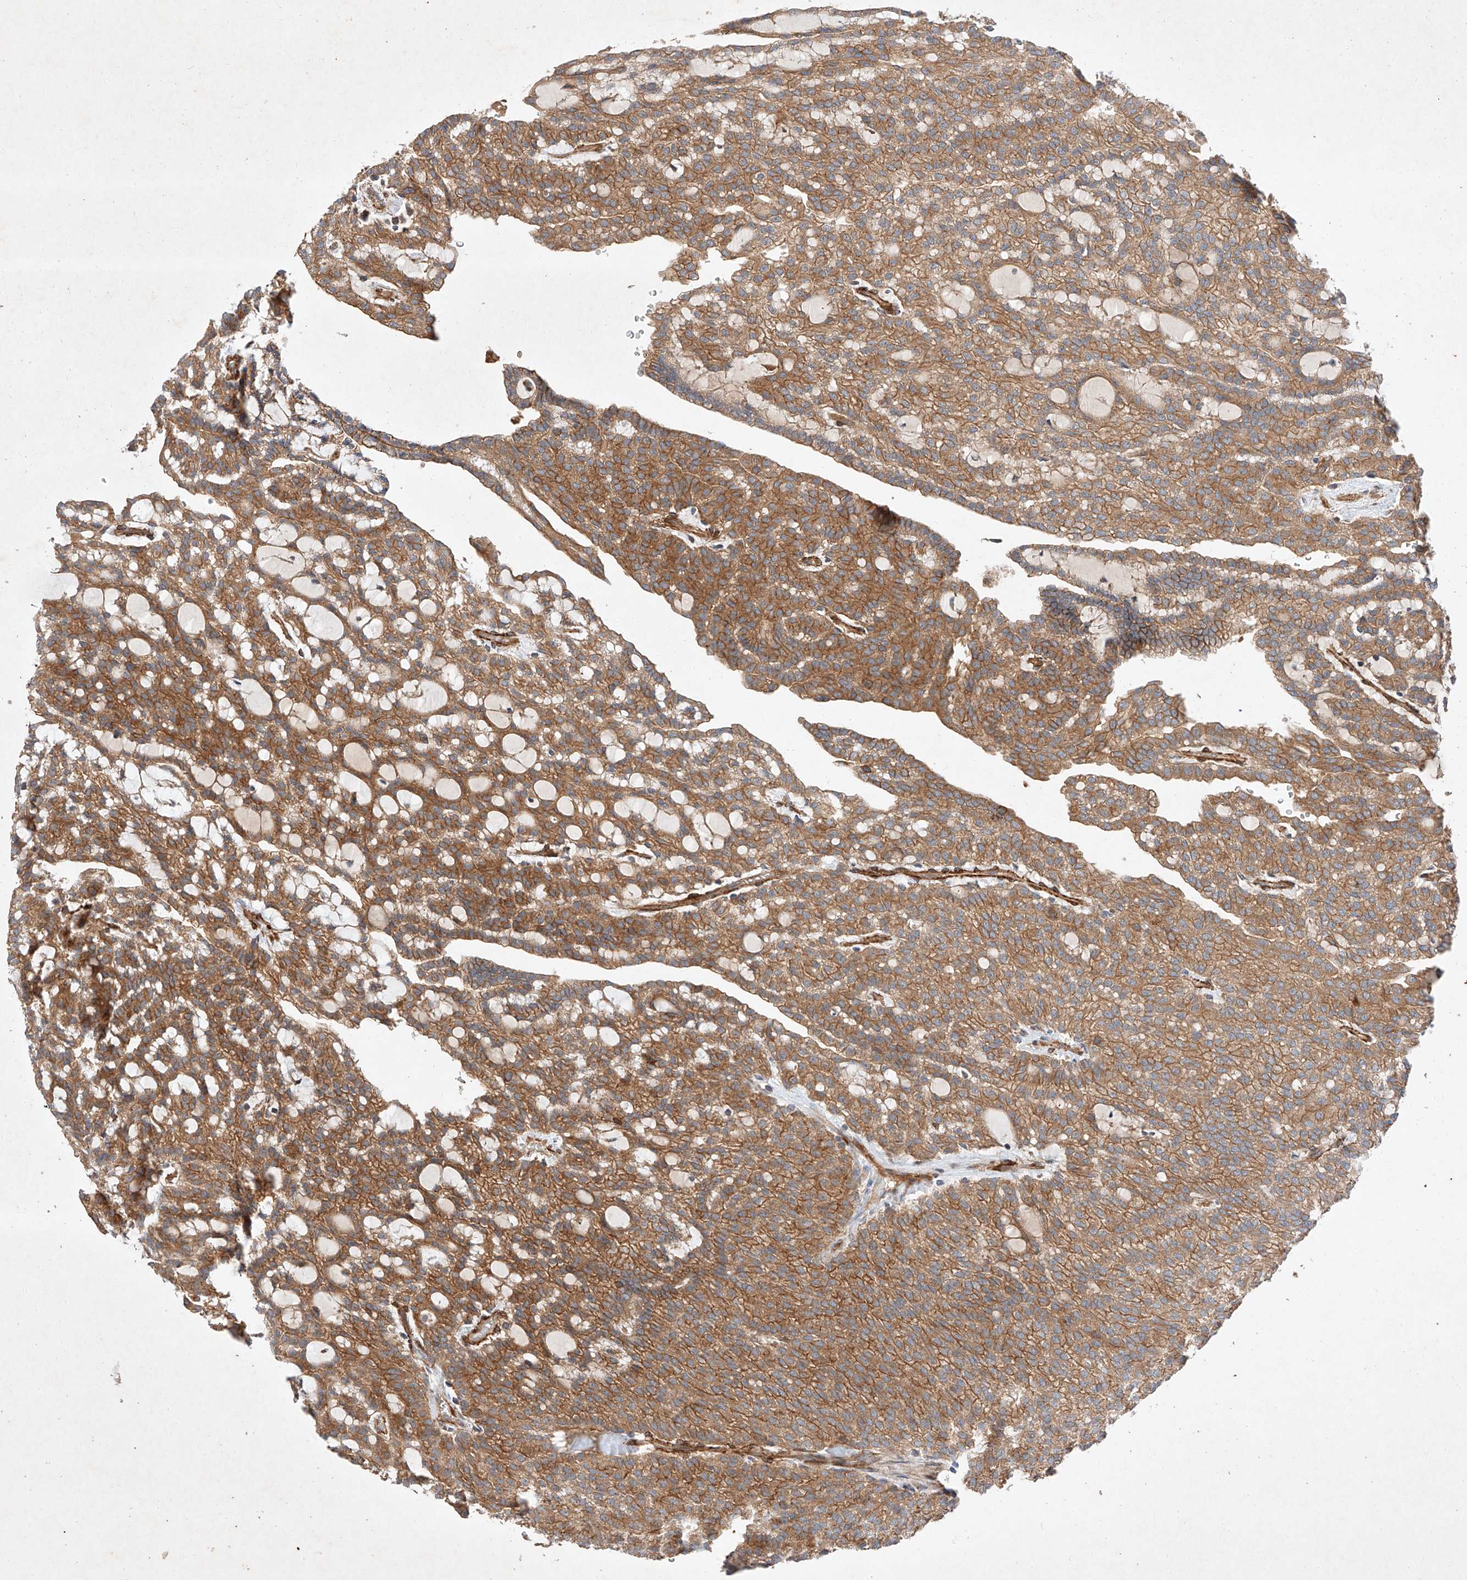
{"staining": {"intensity": "moderate", "quantity": ">75%", "location": "cytoplasmic/membranous"}, "tissue": "renal cancer", "cell_type": "Tumor cells", "image_type": "cancer", "snomed": [{"axis": "morphology", "description": "Adenocarcinoma, NOS"}, {"axis": "topography", "description": "Kidney"}], "caption": "High-magnification brightfield microscopy of renal adenocarcinoma stained with DAB (3,3'-diaminobenzidine) (brown) and counterstained with hematoxylin (blue). tumor cells exhibit moderate cytoplasmic/membranous expression is identified in about>75% of cells.", "gene": "RAB23", "patient": {"sex": "male", "age": 63}}